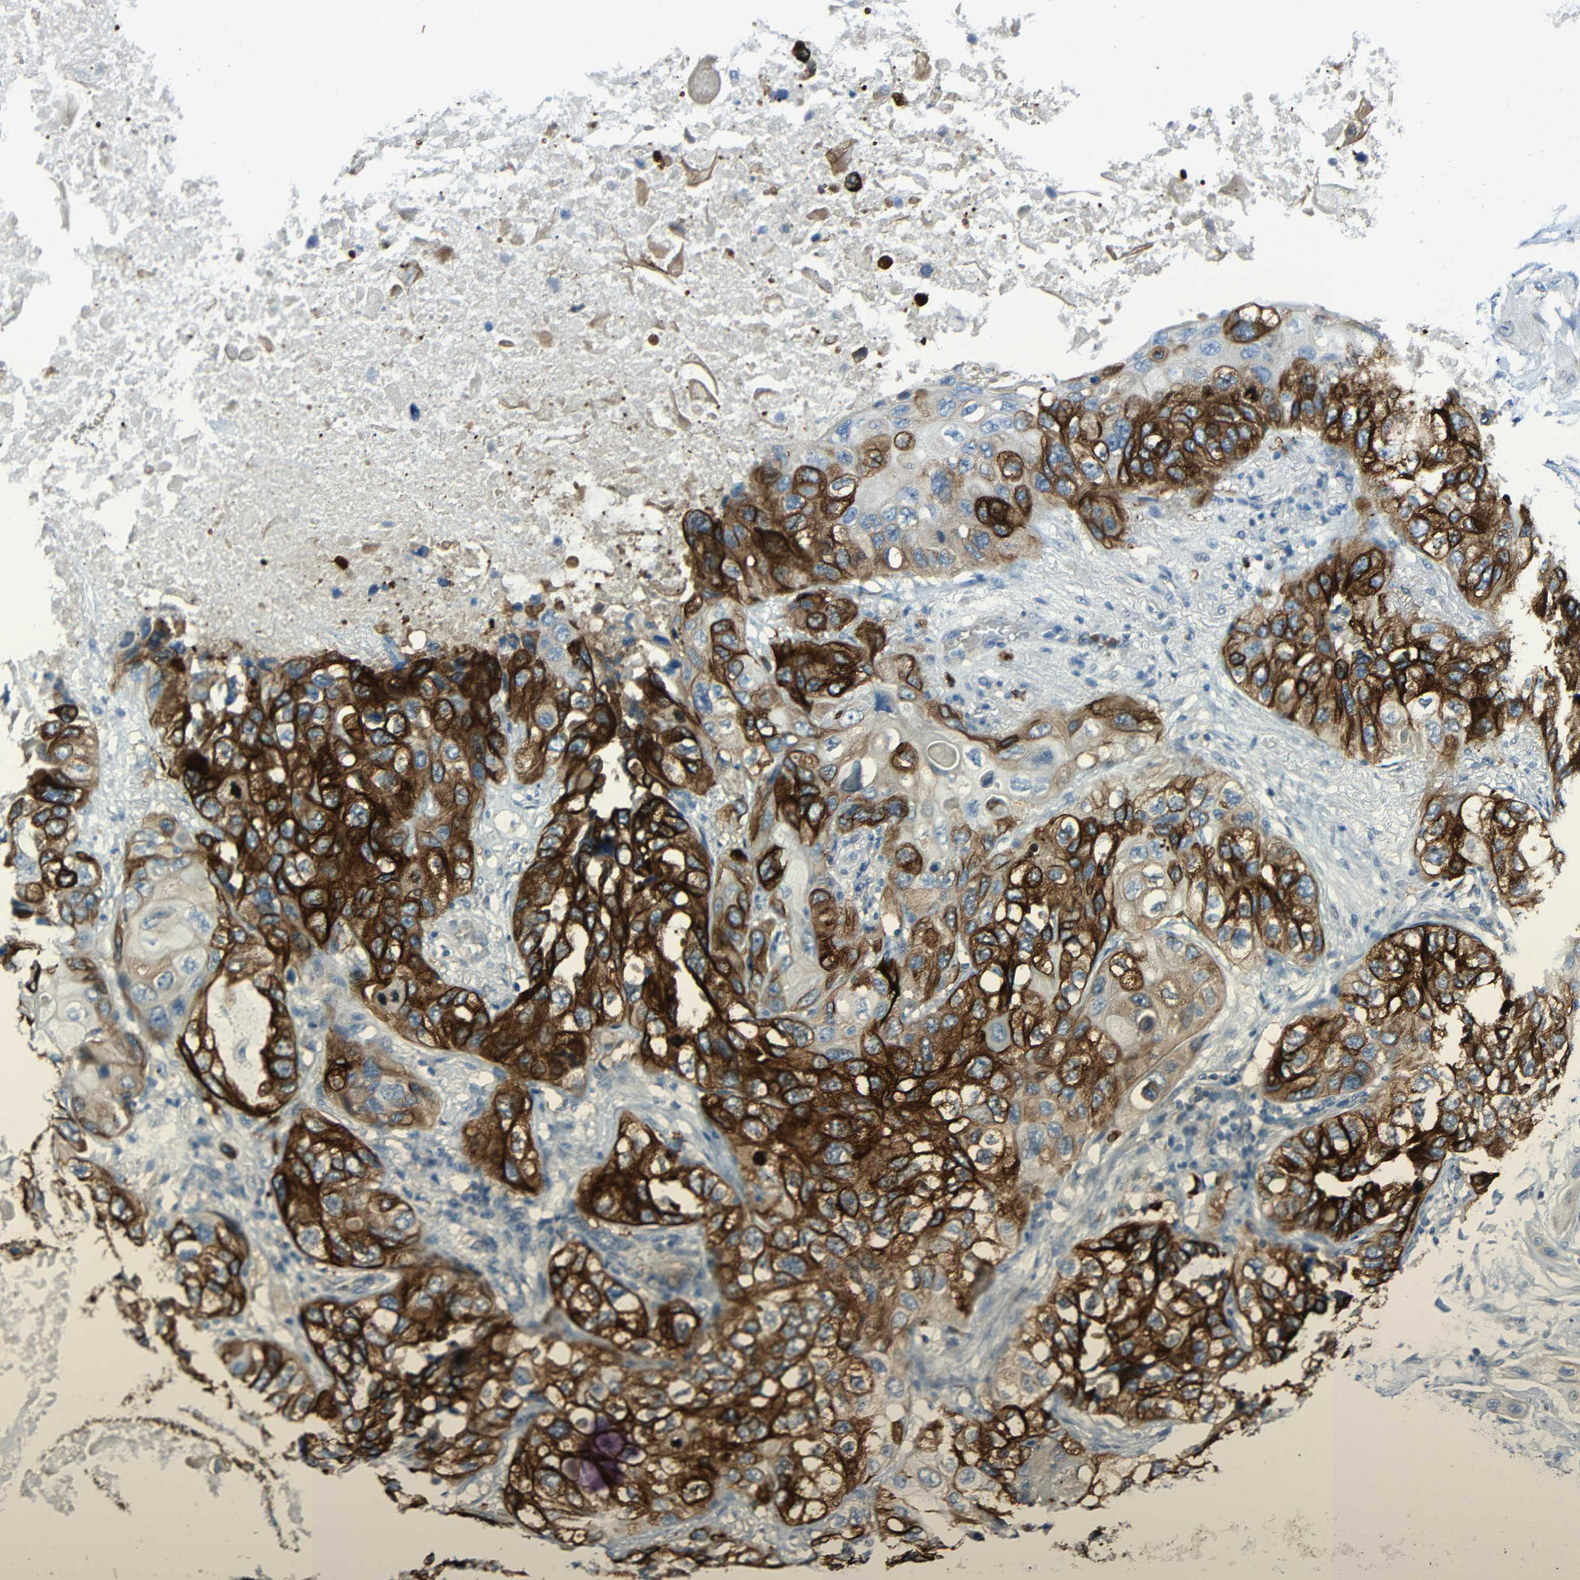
{"staining": {"intensity": "strong", "quantity": ">75%", "location": "cytoplasmic/membranous"}, "tissue": "lung cancer", "cell_type": "Tumor cells", "image_type": "cancer", "snomed": [{"axis": "morphology", "description": "Squamous cell carcinoma, NOS"}, {"axis": "topography", "description": "Lung"}], "caption": "Protein expression analysis of lung cancer (squamous cell carcinoma) shows strong cytoplasmic/membranous positivity in about >75% of tumor cells. The staining was performed using DAB (3,3'-diaminobenzidine), with brown indicating positive protein expression. Nuclei are stained blue with hematoxylin.", "gene": "DCLK1", "patient": {"sex": "female", "age": 73}}